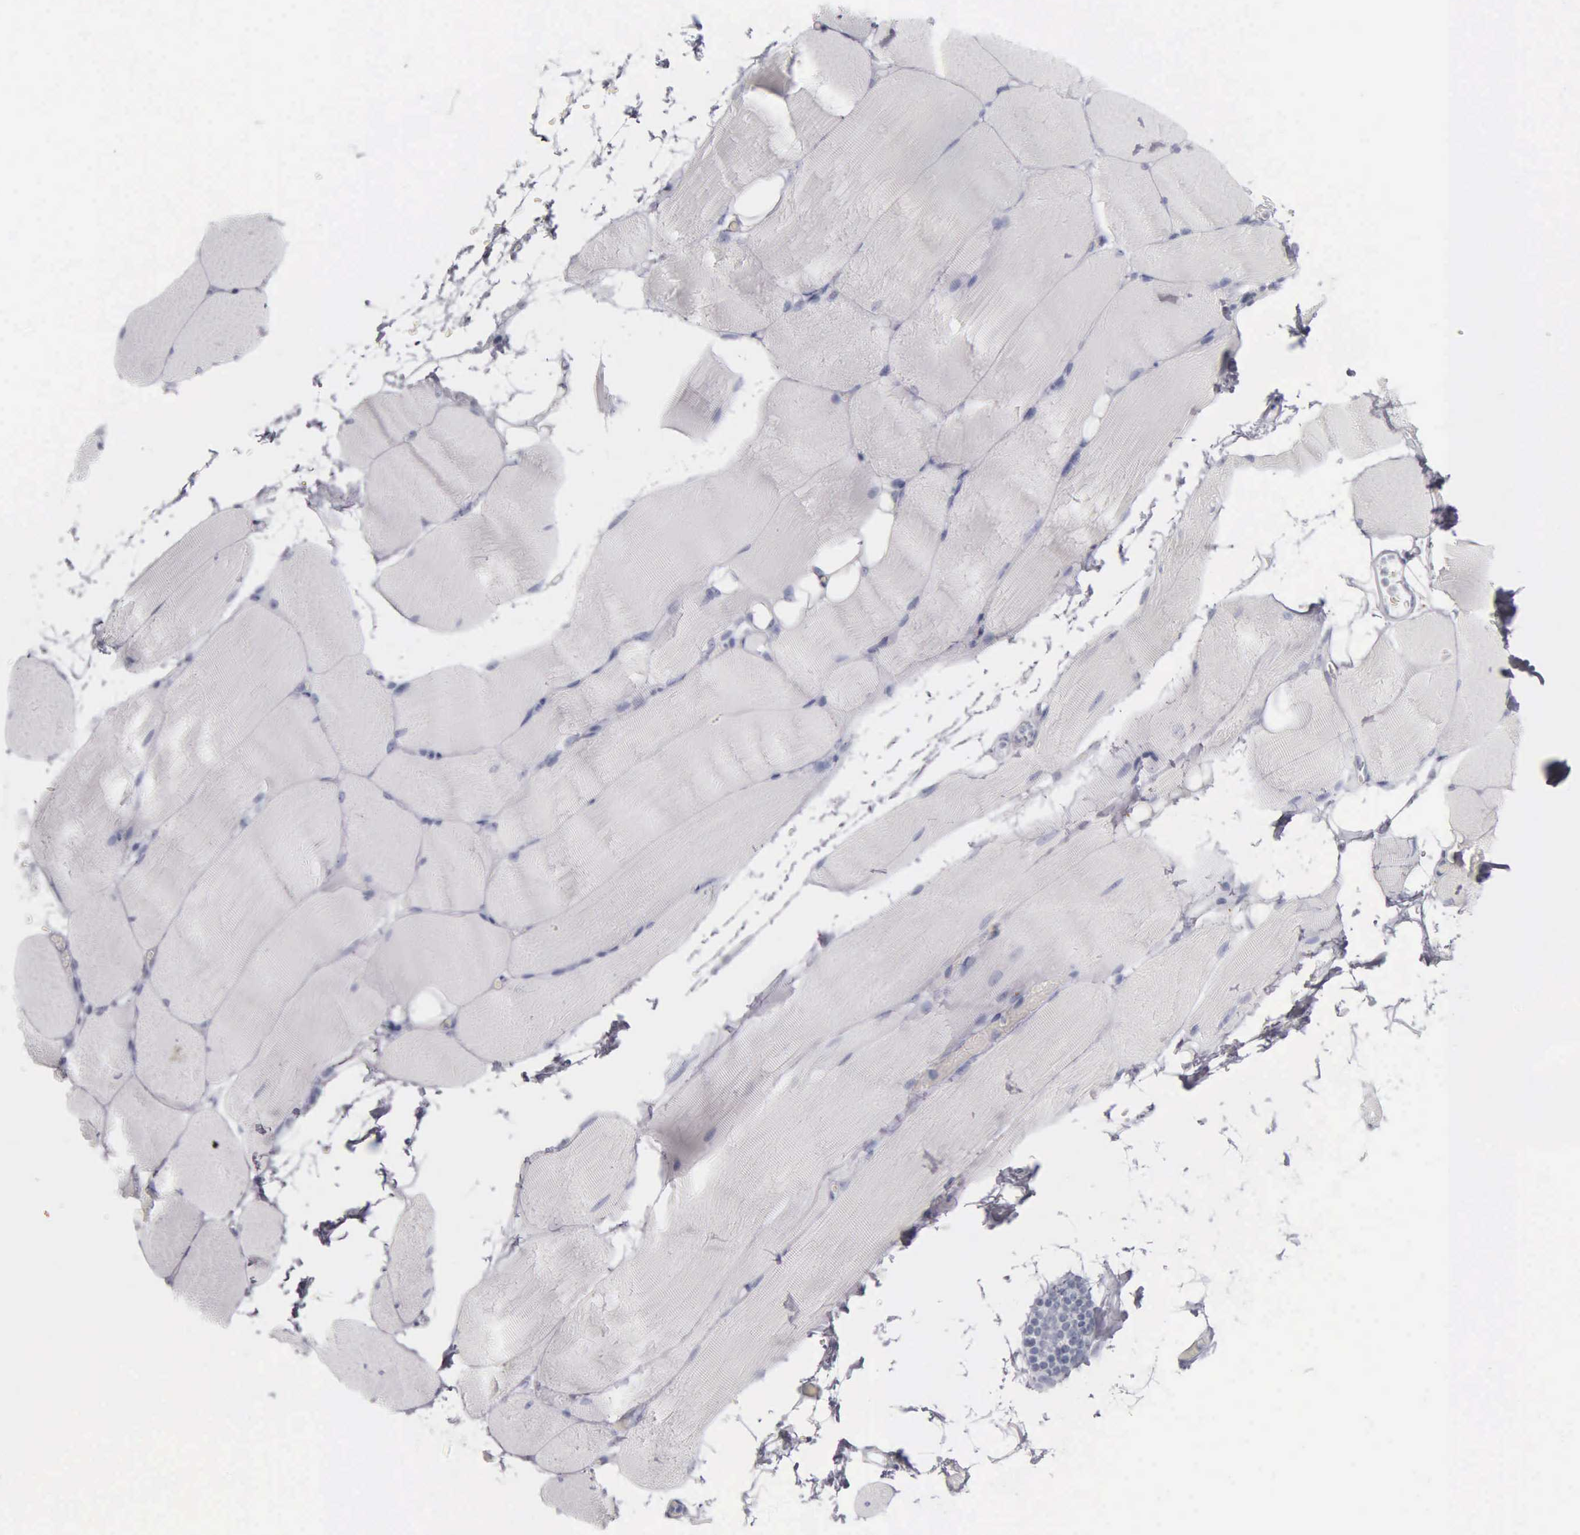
{"staining": {"intensity": "negative", "quantity": "none", "location": "none"}, "tissue": "skeletal muscle", "cell_type": "Myocytes", "image_type": "normal", "snomed": [{"axis": "morphology", "description": "Normal tissue, NOS"}, {"axis": "topography", "description": "Skeletal muscle"}, {"axis": "topography", "description": "Parathyroid gland"}], "caption": "Photomicrograph shows no significant protein expression in myocytes of normal skeletal muscle. (Stains: DAB immunohistochemistry (IHC) with hematoxylin counter stain, Microscopy: brightfield microscopy at high magnification).", "gene": "KRT20", "patient": {"sex": "female", "age": 37}}